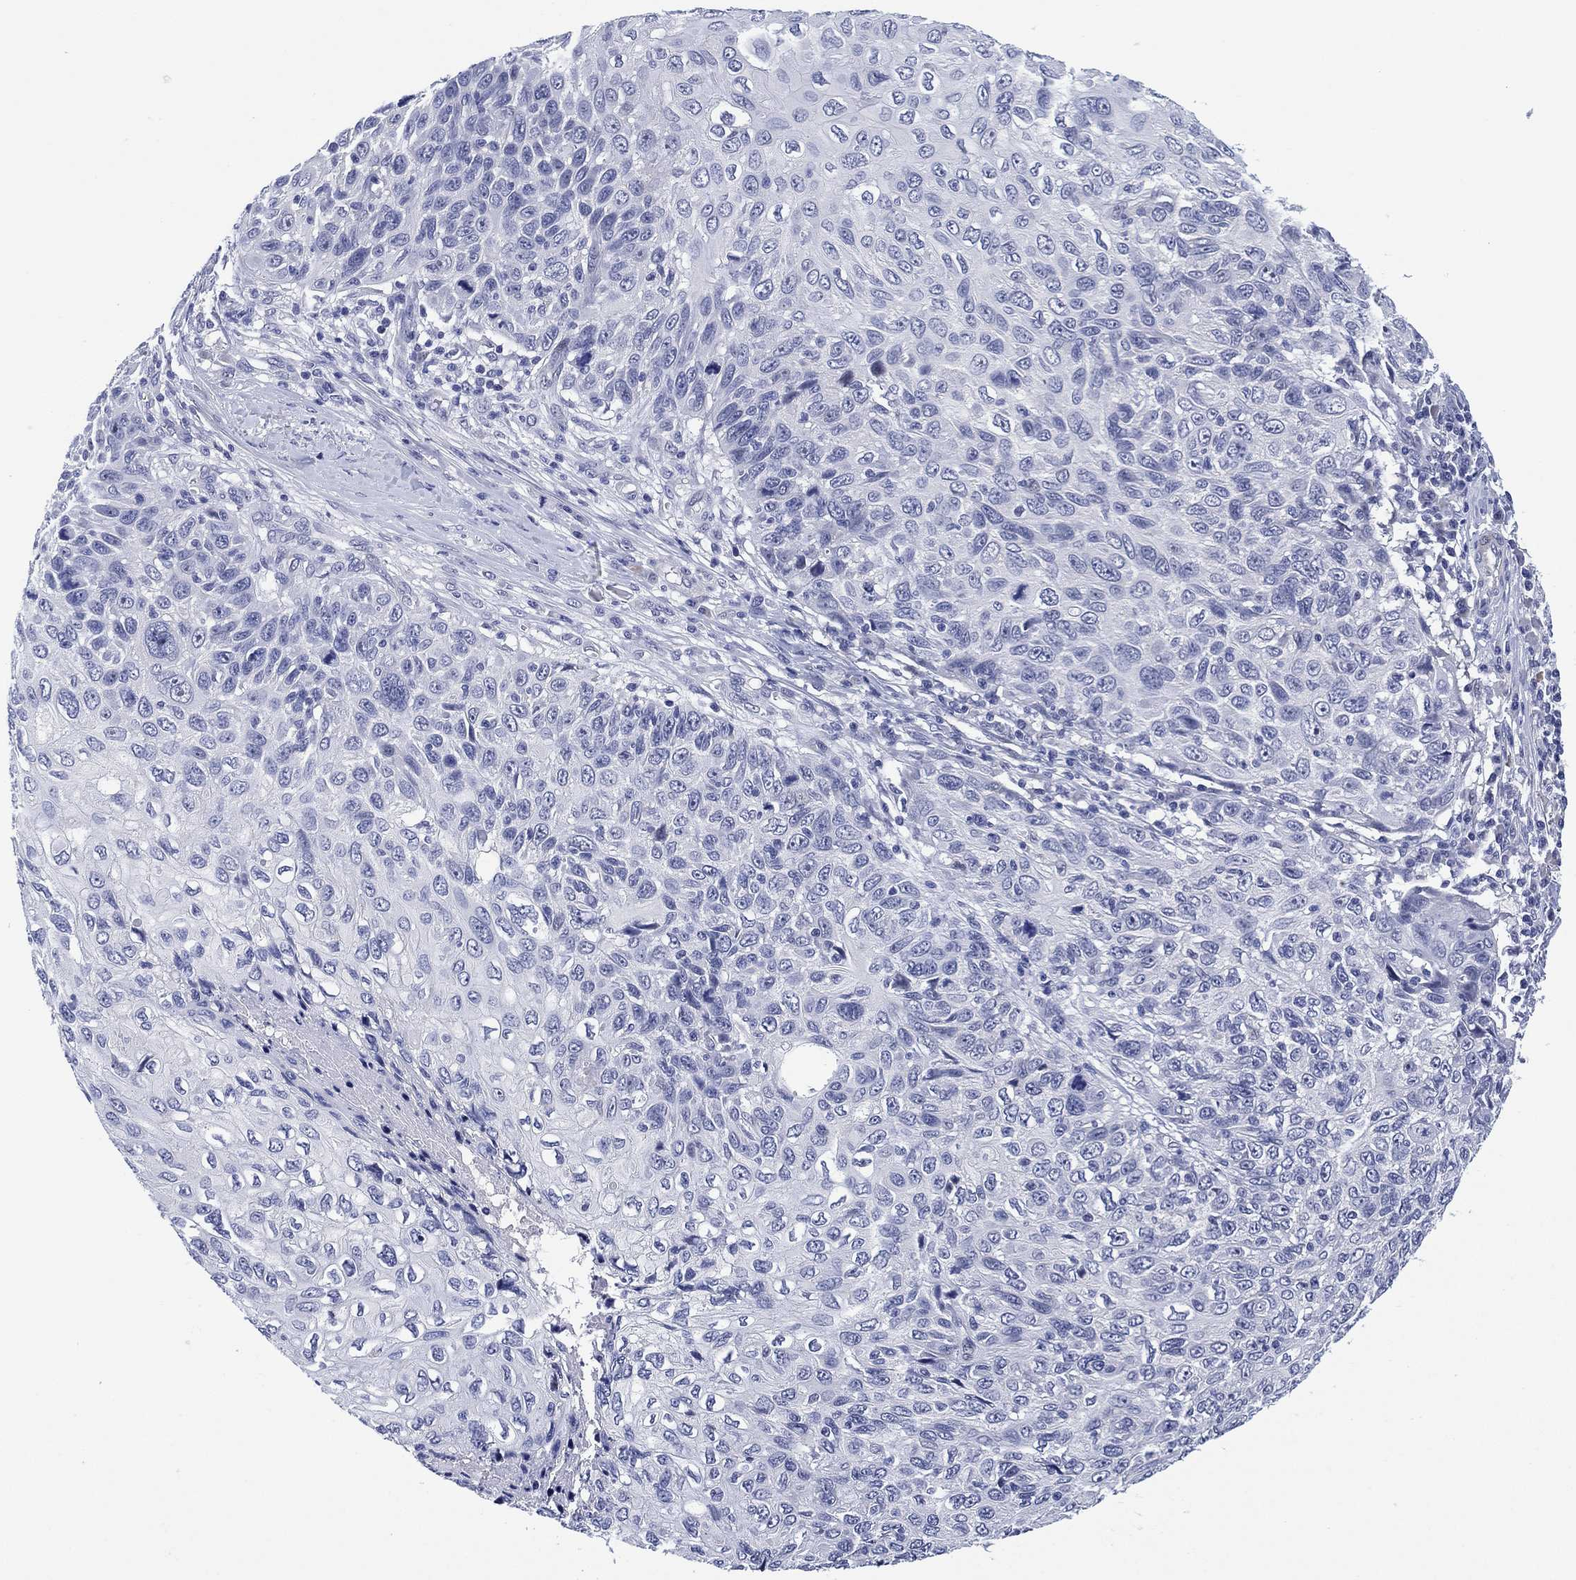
{"staining": {"intensity": "negative", "quantity": "none", "location": "none"}, "tissue": "skin cancer", "cell_type": "Tumor cells", "image_type": "cancer", "snomed": [{"axis": "morphology", "description": "Squamous cell carcinoma, NOS"}, {"axis": "topography", "description": "Skin"}], "caption": "IHC micrograph of human skin squamous cell carcinoma stained for a protein (brown), which exhibits no positivity in tumor cells.", "gene": "CLIP3", "patient": {"sex": "male", "age": 92}}